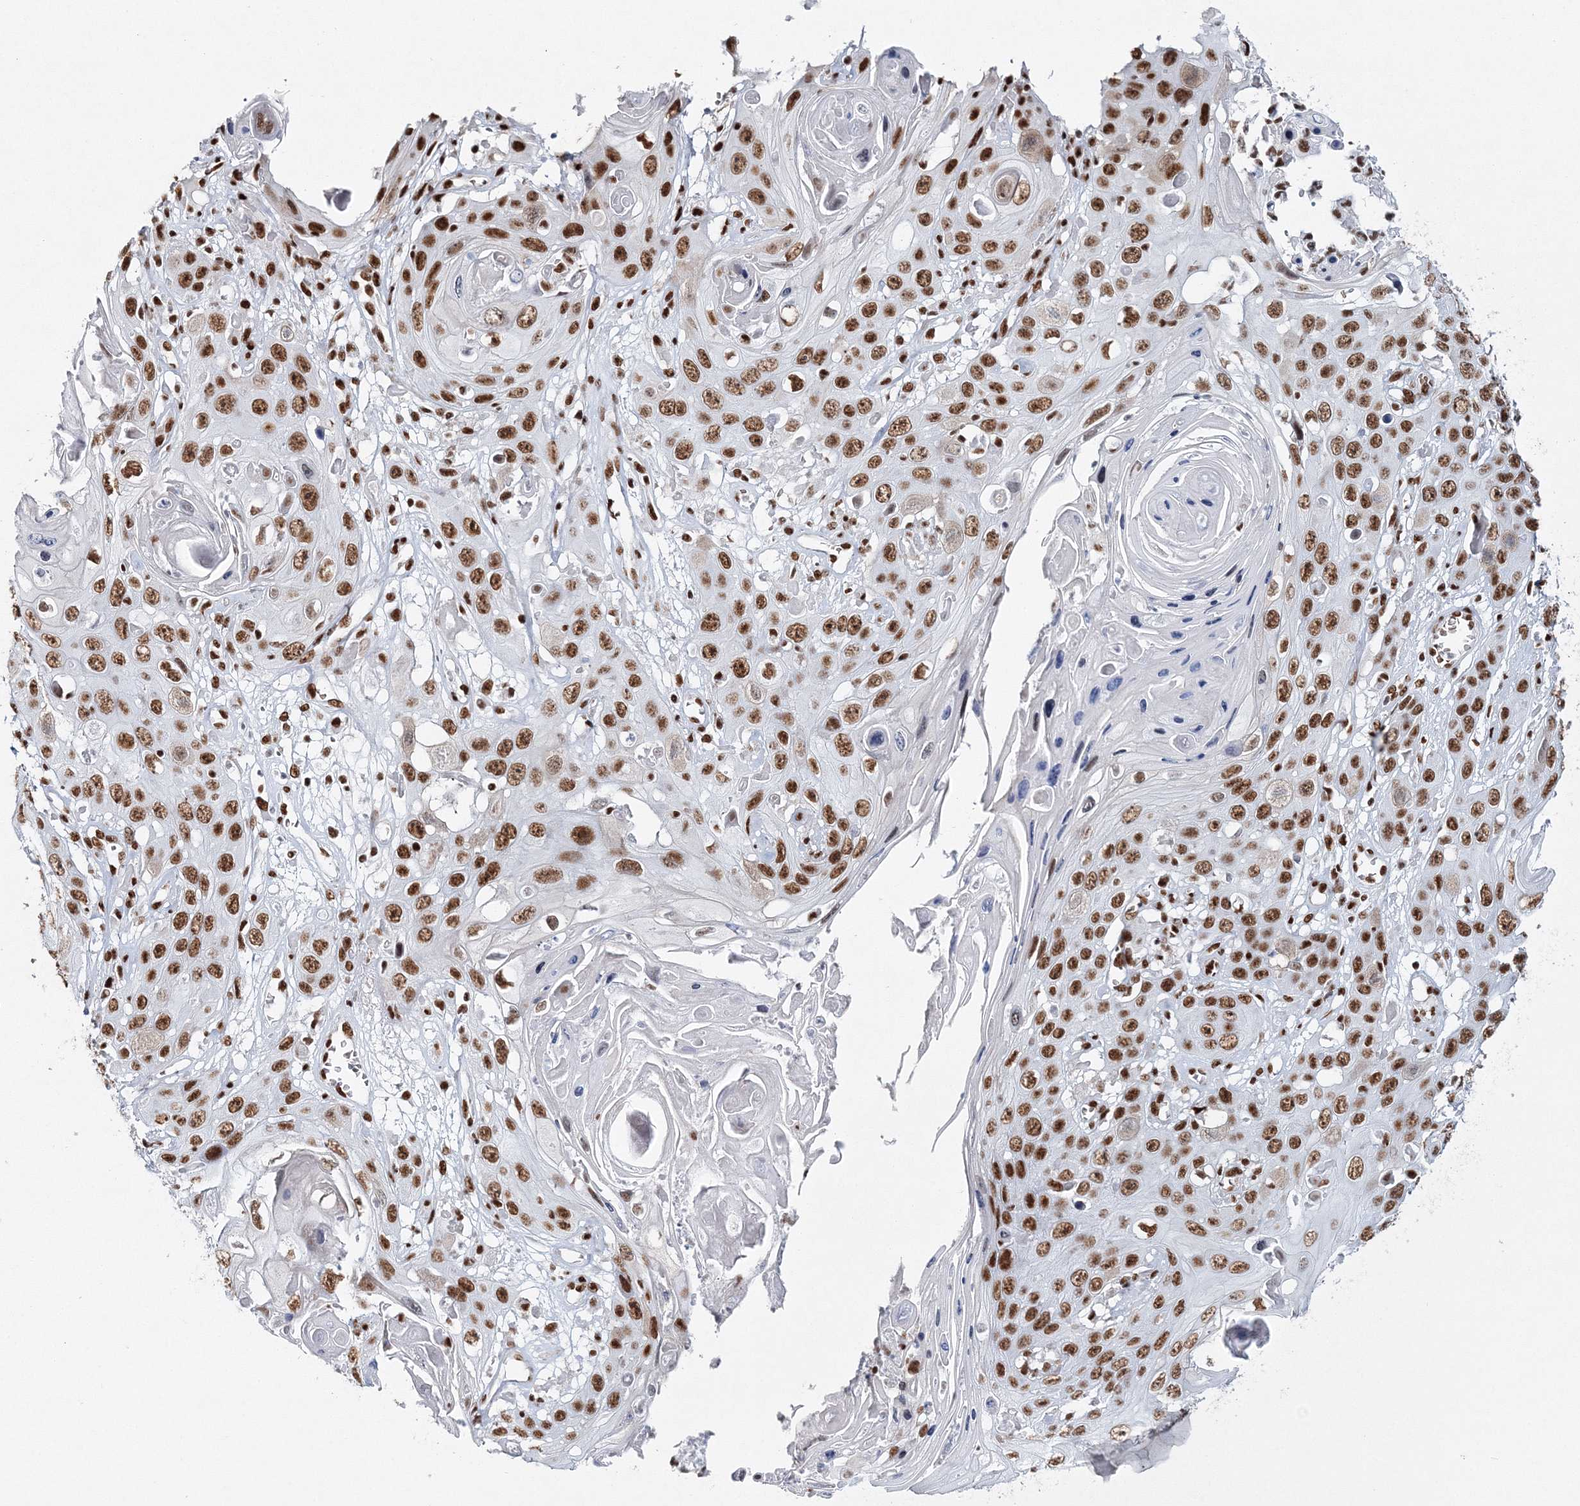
{"staining": {"intensity": "strong", "quantity": ">75%", "location": "nuclear"}, "tissue": "skin cancer", "cell_type": "Tumor cells", "image_type": "cancer", "snomed": [{"axis": "morphology", "description": "Squamous cell carcinoma, NOS"}, {"axis": "topography", "description": "Skin"}], "caption": "Squamous cell carcinoma (skin) stained with immunohistochemistry (IHC) demonstrates strong nuclear staining in about >75% of tumor cells.", "gene": "QRICH1", "patient": {"sex": "male", "age": 55}}